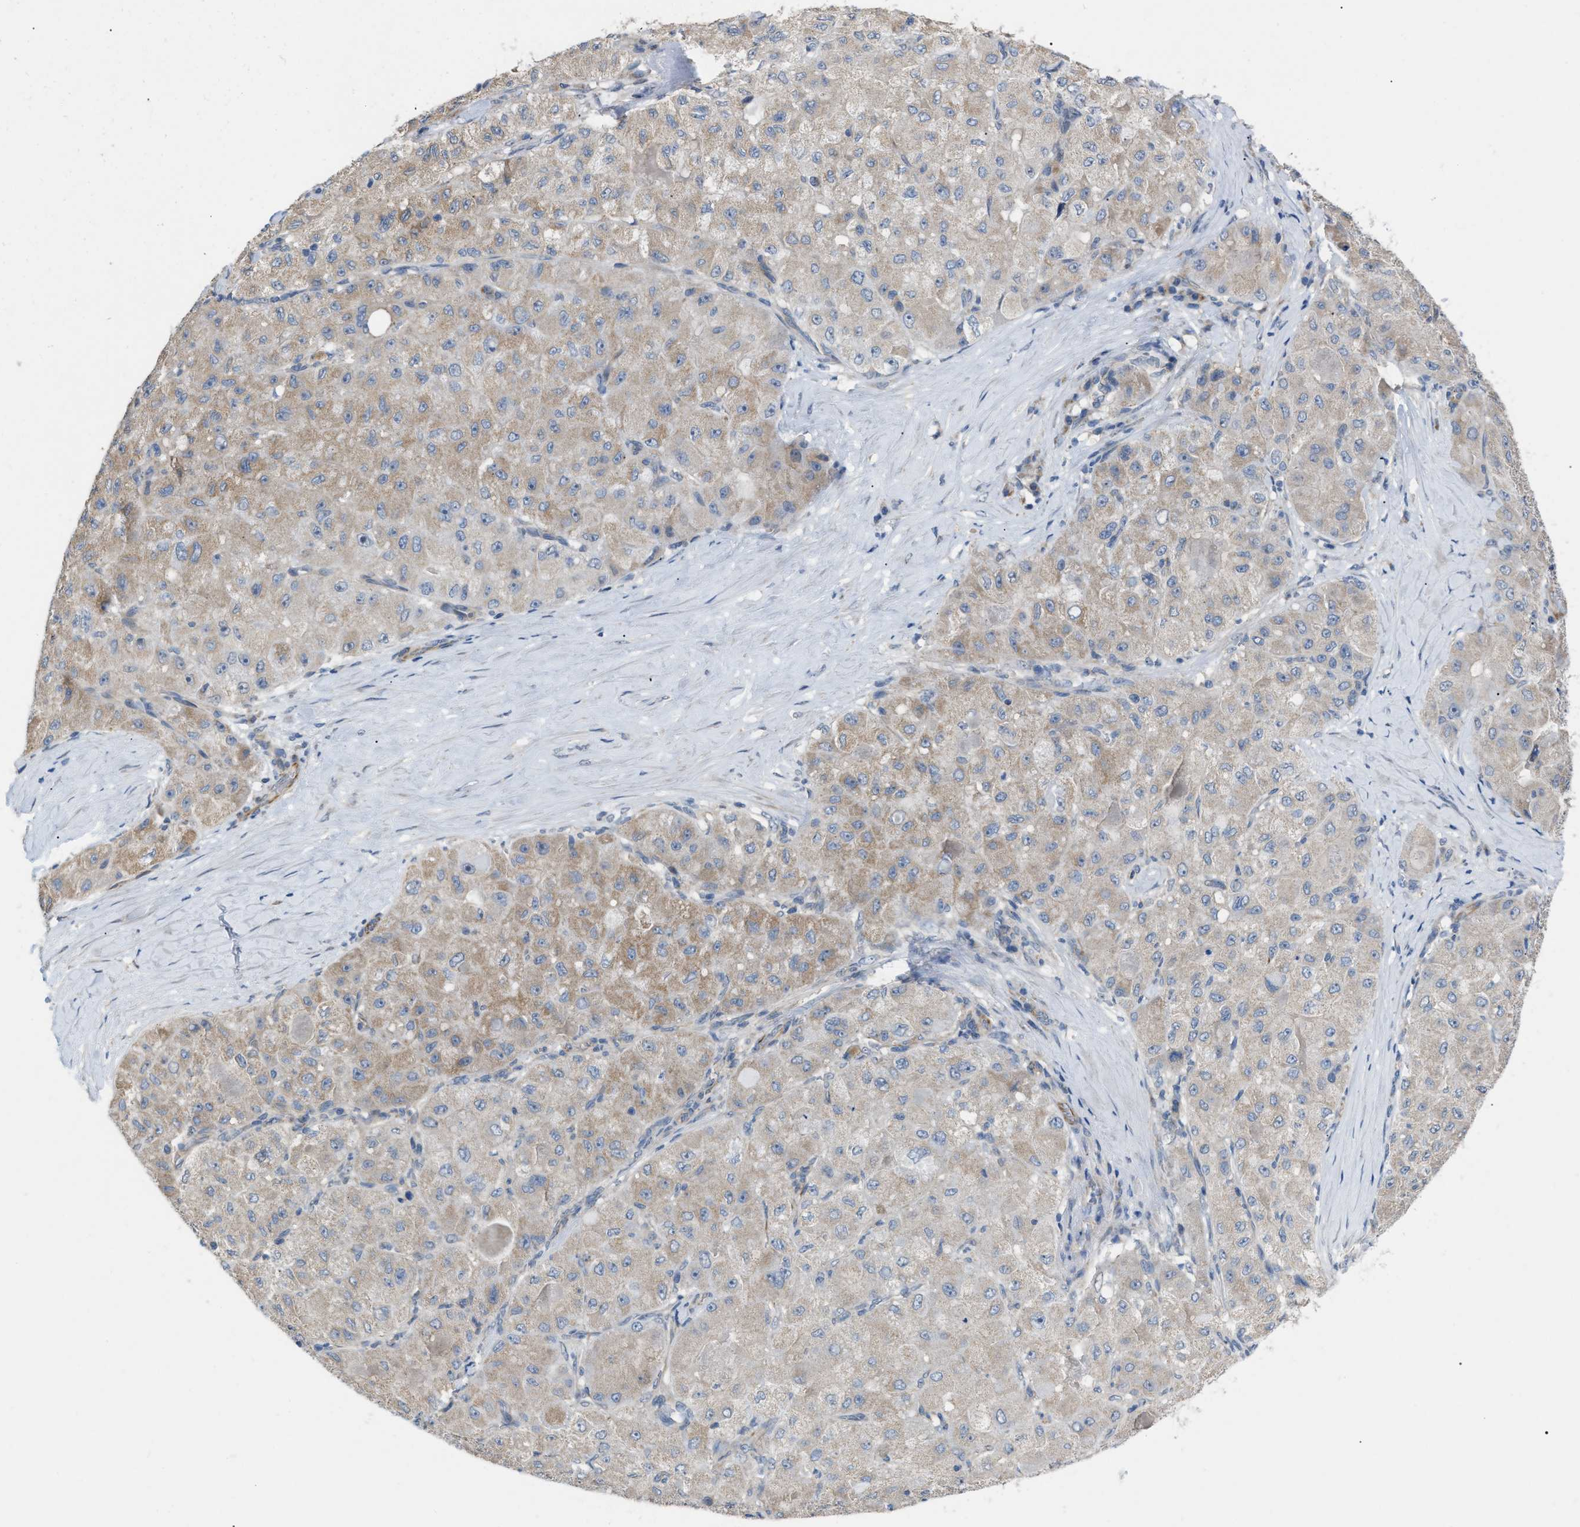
{"staining": {"intensity": "weak", "quantity": ">75%", "location": "cytoplasmic/membranous"}, "tissue": "liver cancer", "cell_type": "Tumor cells", "image_type": "cancer", "snomed": [{"axis": "morphology", "description": "Carcinoma, Hepatocellular, NOS"}, {"axis": "topography", "description": "Liver"}], "caption": "The immunohistochemical stain labels weak cytoplasmic/membranous expression in tumor cells of hepatocellular carcinoma (liver) tissue.", "gene": "DHX58", "patient": {"sex": "male", "age": 80}}